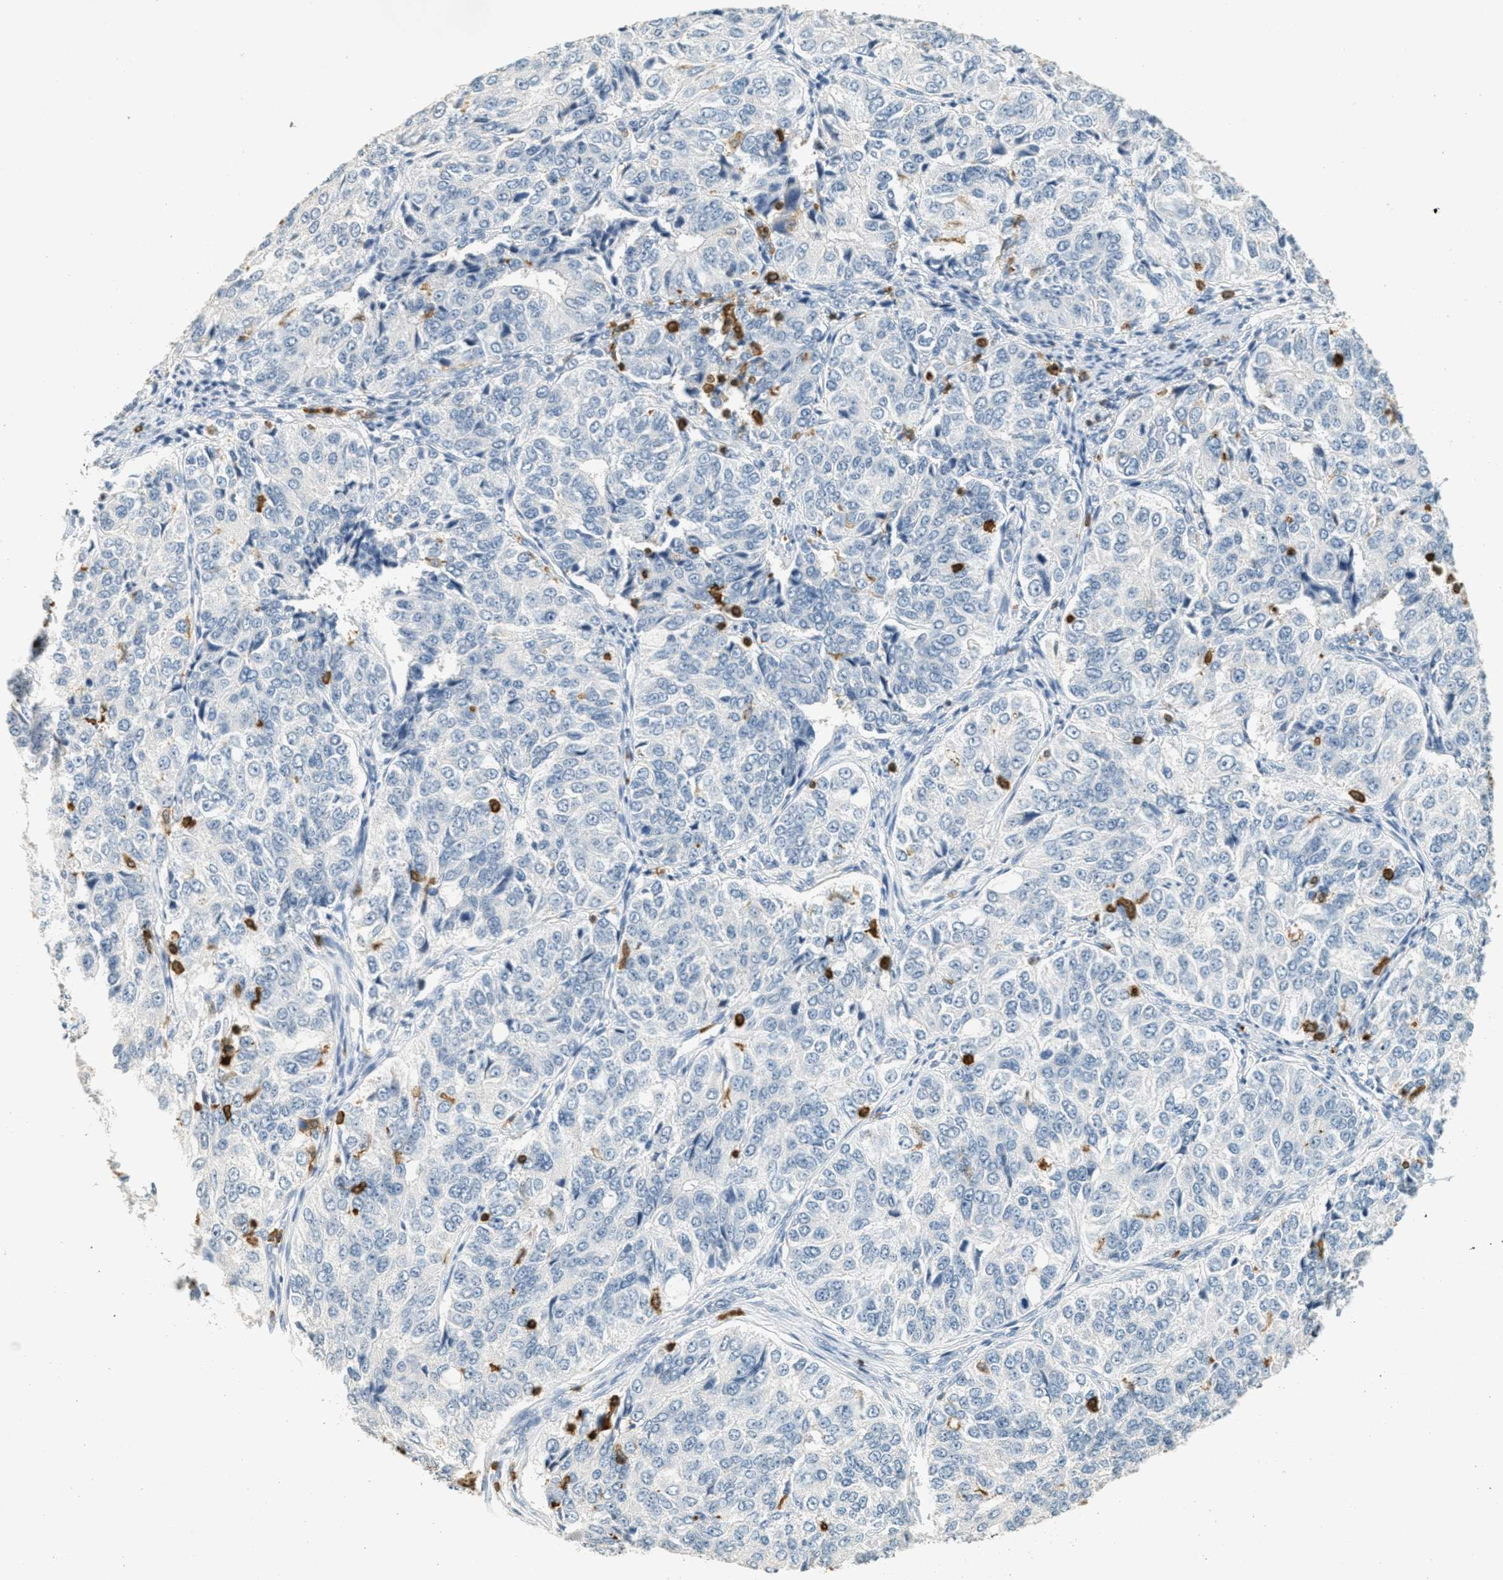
{"staining": {"intensity": "negative", "quantity": "none", "location": "none"}, "tissue": "ovarian cancer", "cell_type": "Tumor cells", "image_type": "cancer", "snomed": [{"axis": "morphology", "description": "Carcinoma, endometroid"}, {"axis": "topography", "description": "Ovary"}], "caption": "The immunohistochemistry (IHC) histopathology image has no significant positivity in tumor cells of ovarian cancer tissue. (DAB (3,3'-diaminobenzidine) IHC visualized using brightfield microscopy, high magnification).", "gene": "LSP1", "patient": {"sex": "female", "age": 51}}